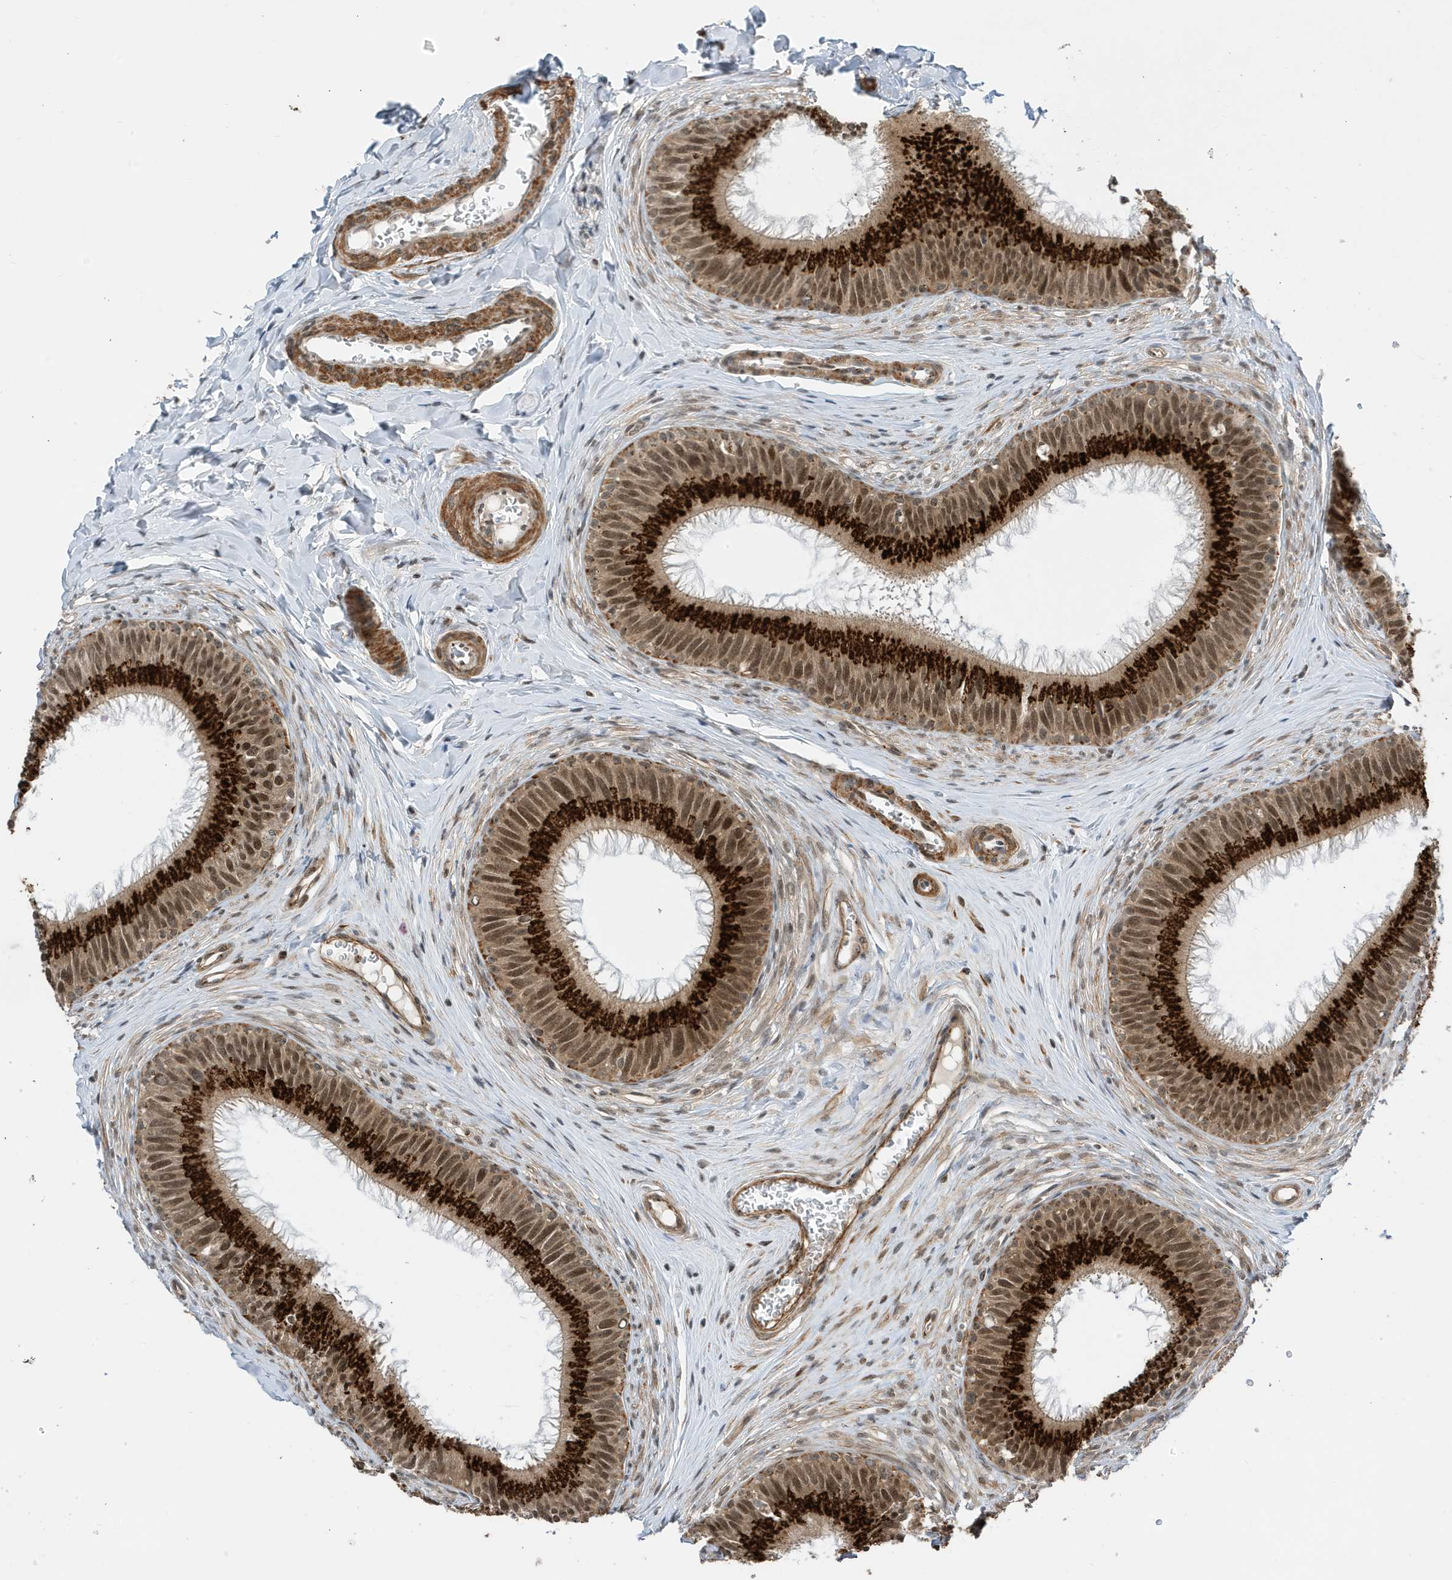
{"staining": {"intensity": "strong", "quantity": ">75%", "location": "cytoplasmic/membranous,nuclear"}, "tissue": "epididymis", "cell_type": "Glandular cells", "image_type": "normal", "snomed": [{"axis": "morphology", "description": "Normal tissue, NOS"}, {"axis": "topography", "description": "Epididymis"}], "caption": "Immunohistochemistry of unremarkable epididymis displays high levels of strong cytoplasmic/membranous,nuclear positivity in about >75% of glandular cells.", "gene": "MAST3", "patient": {"sex": "male", "age": 27}}